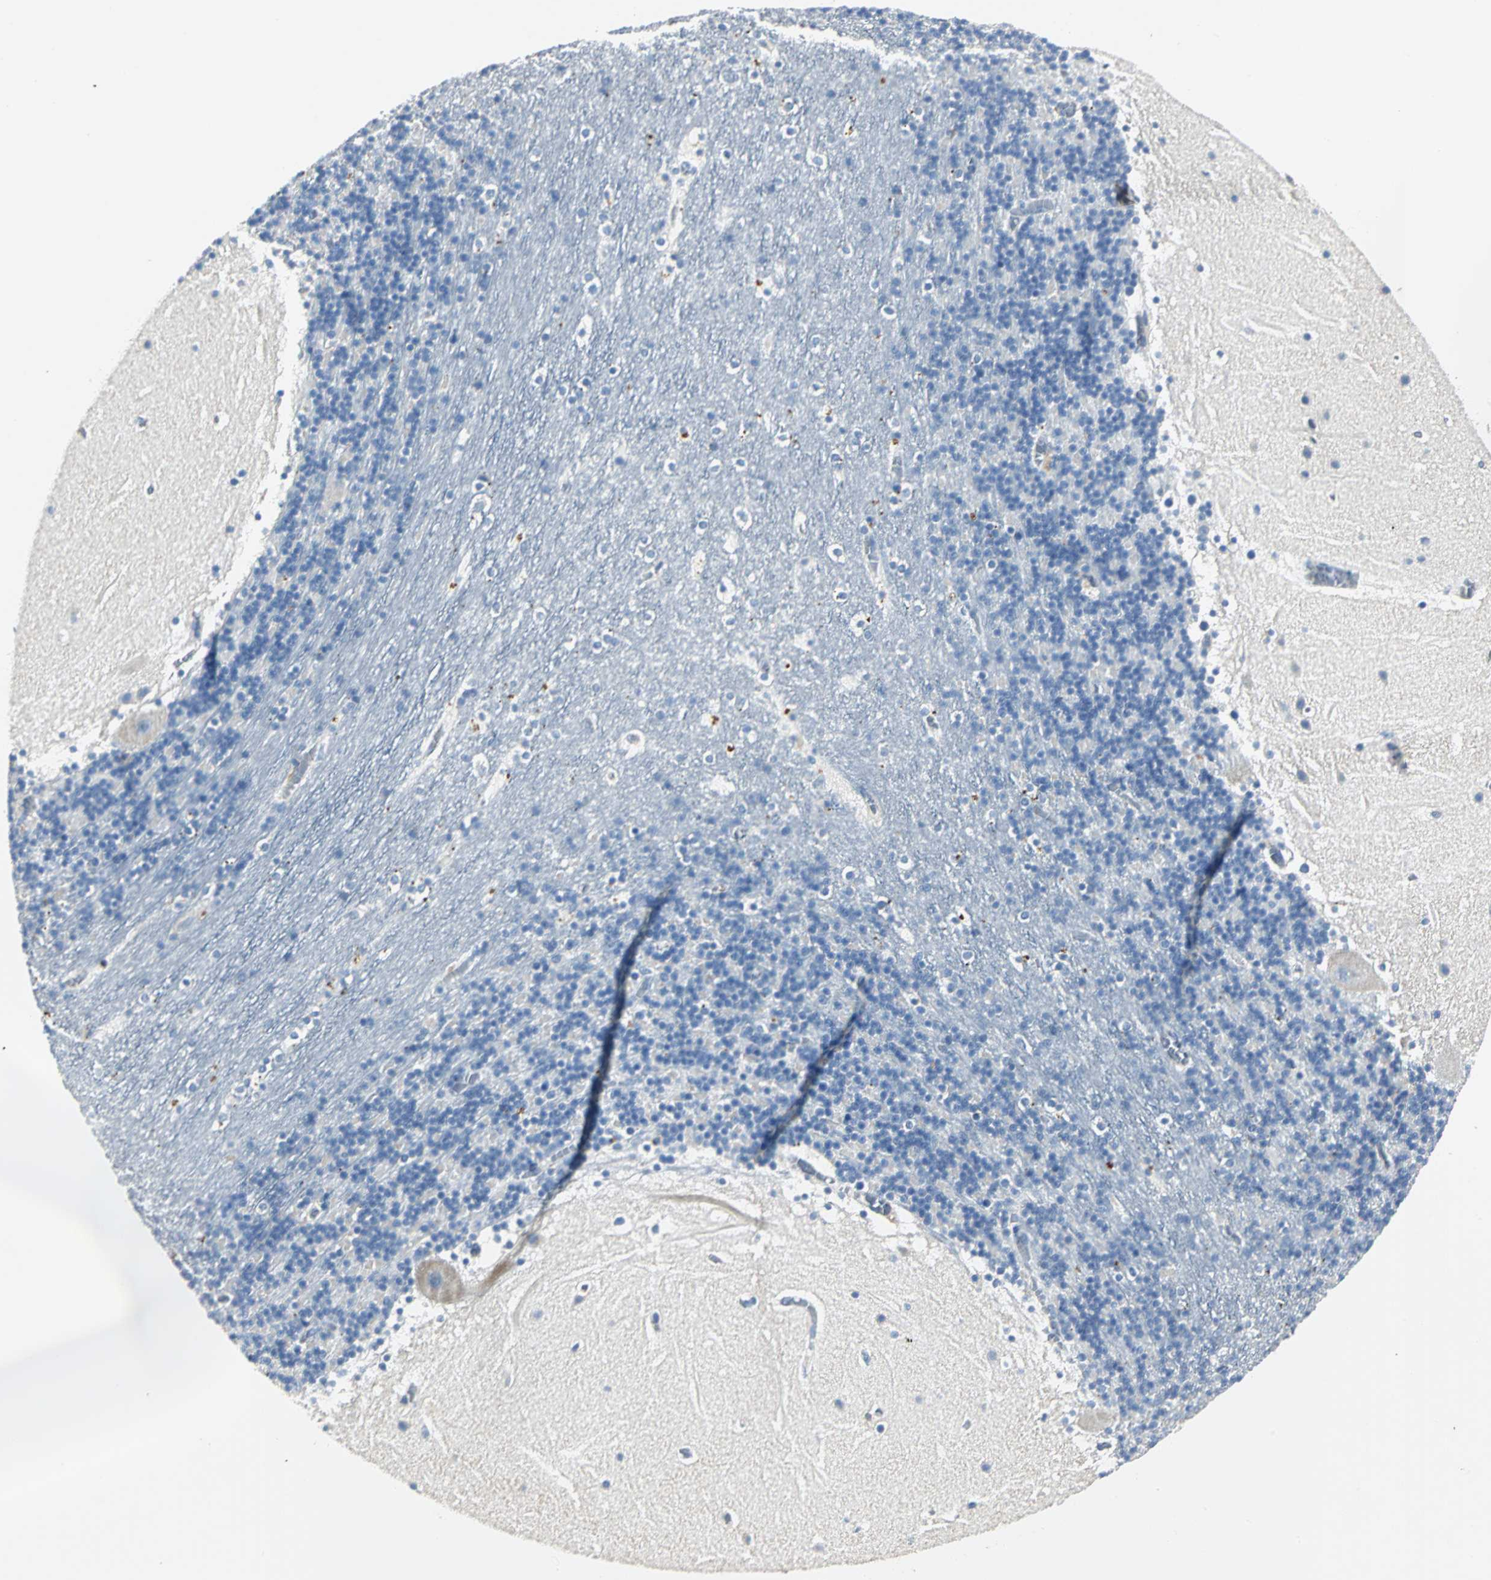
{"staining": {"intensity": "negative", "quantity": "none", "location": "none"}, "tissue": "cerebellum", "cell_type": "Cells in granular layer", "image_type": "normal", "snomed": [{"axis": "morphology", "description": "Normal tissue, NOS"}, {"axis": "topography", "description": "Cerebellum"}], "caption": "There is no significant staining in cells in granular layer of cerebellum. (Brightfield microscopy of DAB immunohistochemistry (IHC) at high magnification).", "gene": "RIPOR1", "patient": {"sex": "male", "age": 45}}